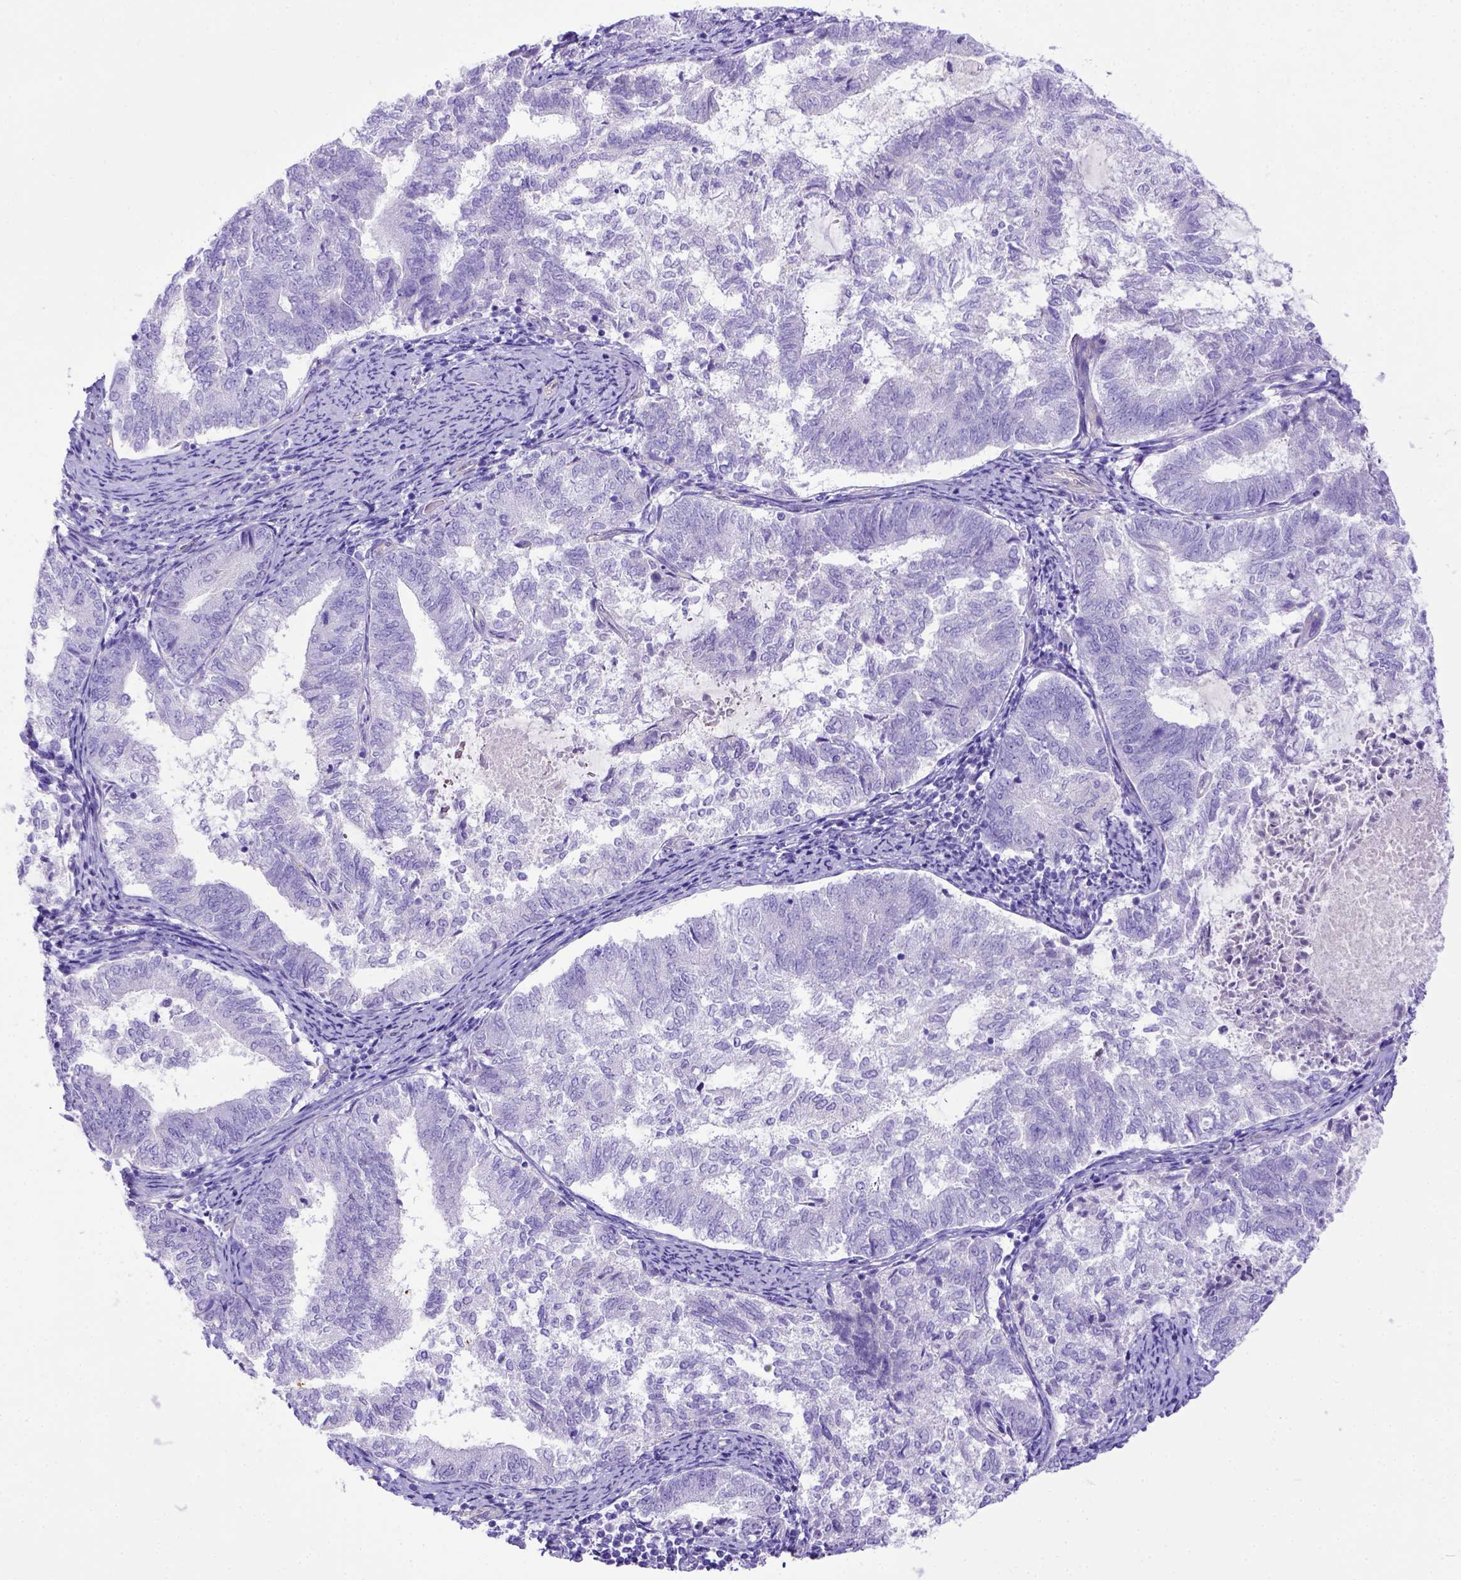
{"staining": {"intensity": "negative", "quantity": "none", "location": "none"}, "tissue": "endometrial cancer", "cell_type": "Tumor cells", "image_type": "cancer", "snomed": [{"axis": "morphology", "description": "Adenocarcinoma, NOS"}, {"axis": "topography", "description": "Endometrium"}], "caption": "IHC micrograph of human endometrial adenocarcinoma stained for a protein (brown), which displays no positivity in tumor cells. The staining is performed using DAB (3,3'-diaminobenzidine) brown chromogen with nuclei counter-stained in using hematoxylin.", "gene": "LRRC18", "patient": {"sex": "female", "age": 65}}